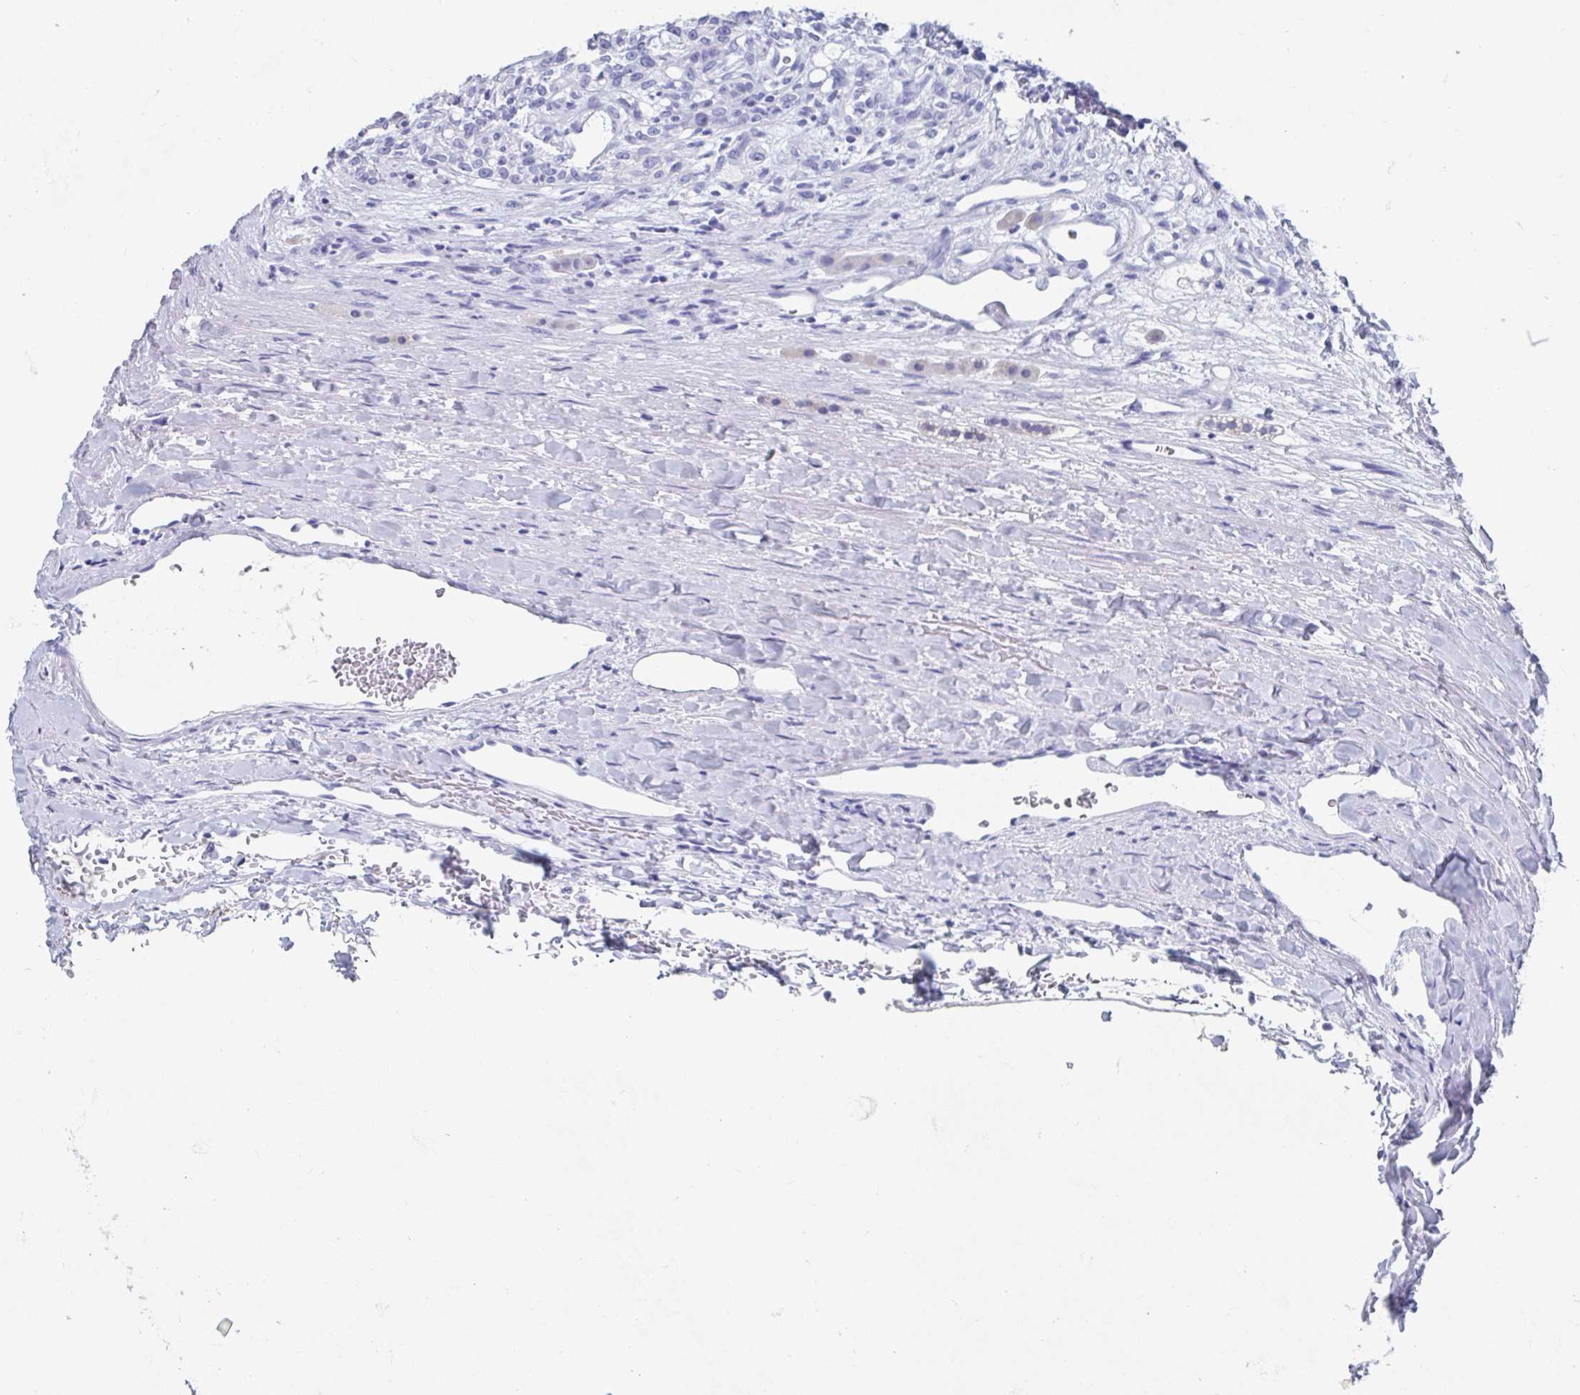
{"staining": {"intensity": "negative", "quantity": "none", "location": "none"}, "tissue": "renal cancer", "cell_type": "Tumor cells", "image_type": "cancer", "snomed": [{"axis": "morphology", "description": "Adenocarcinoma, NOS"}, {"axis": "topography", "description": "Kidney"}], "caption": "Immunohistochemistry photomicrograph of neoplastic tissue: renal cancer (adenocarcinoma) stained with DAB shows no significant protein expression in tumor cells.", "gene": "C10orf53", "patient": {"sex": "female", "age": 63}}